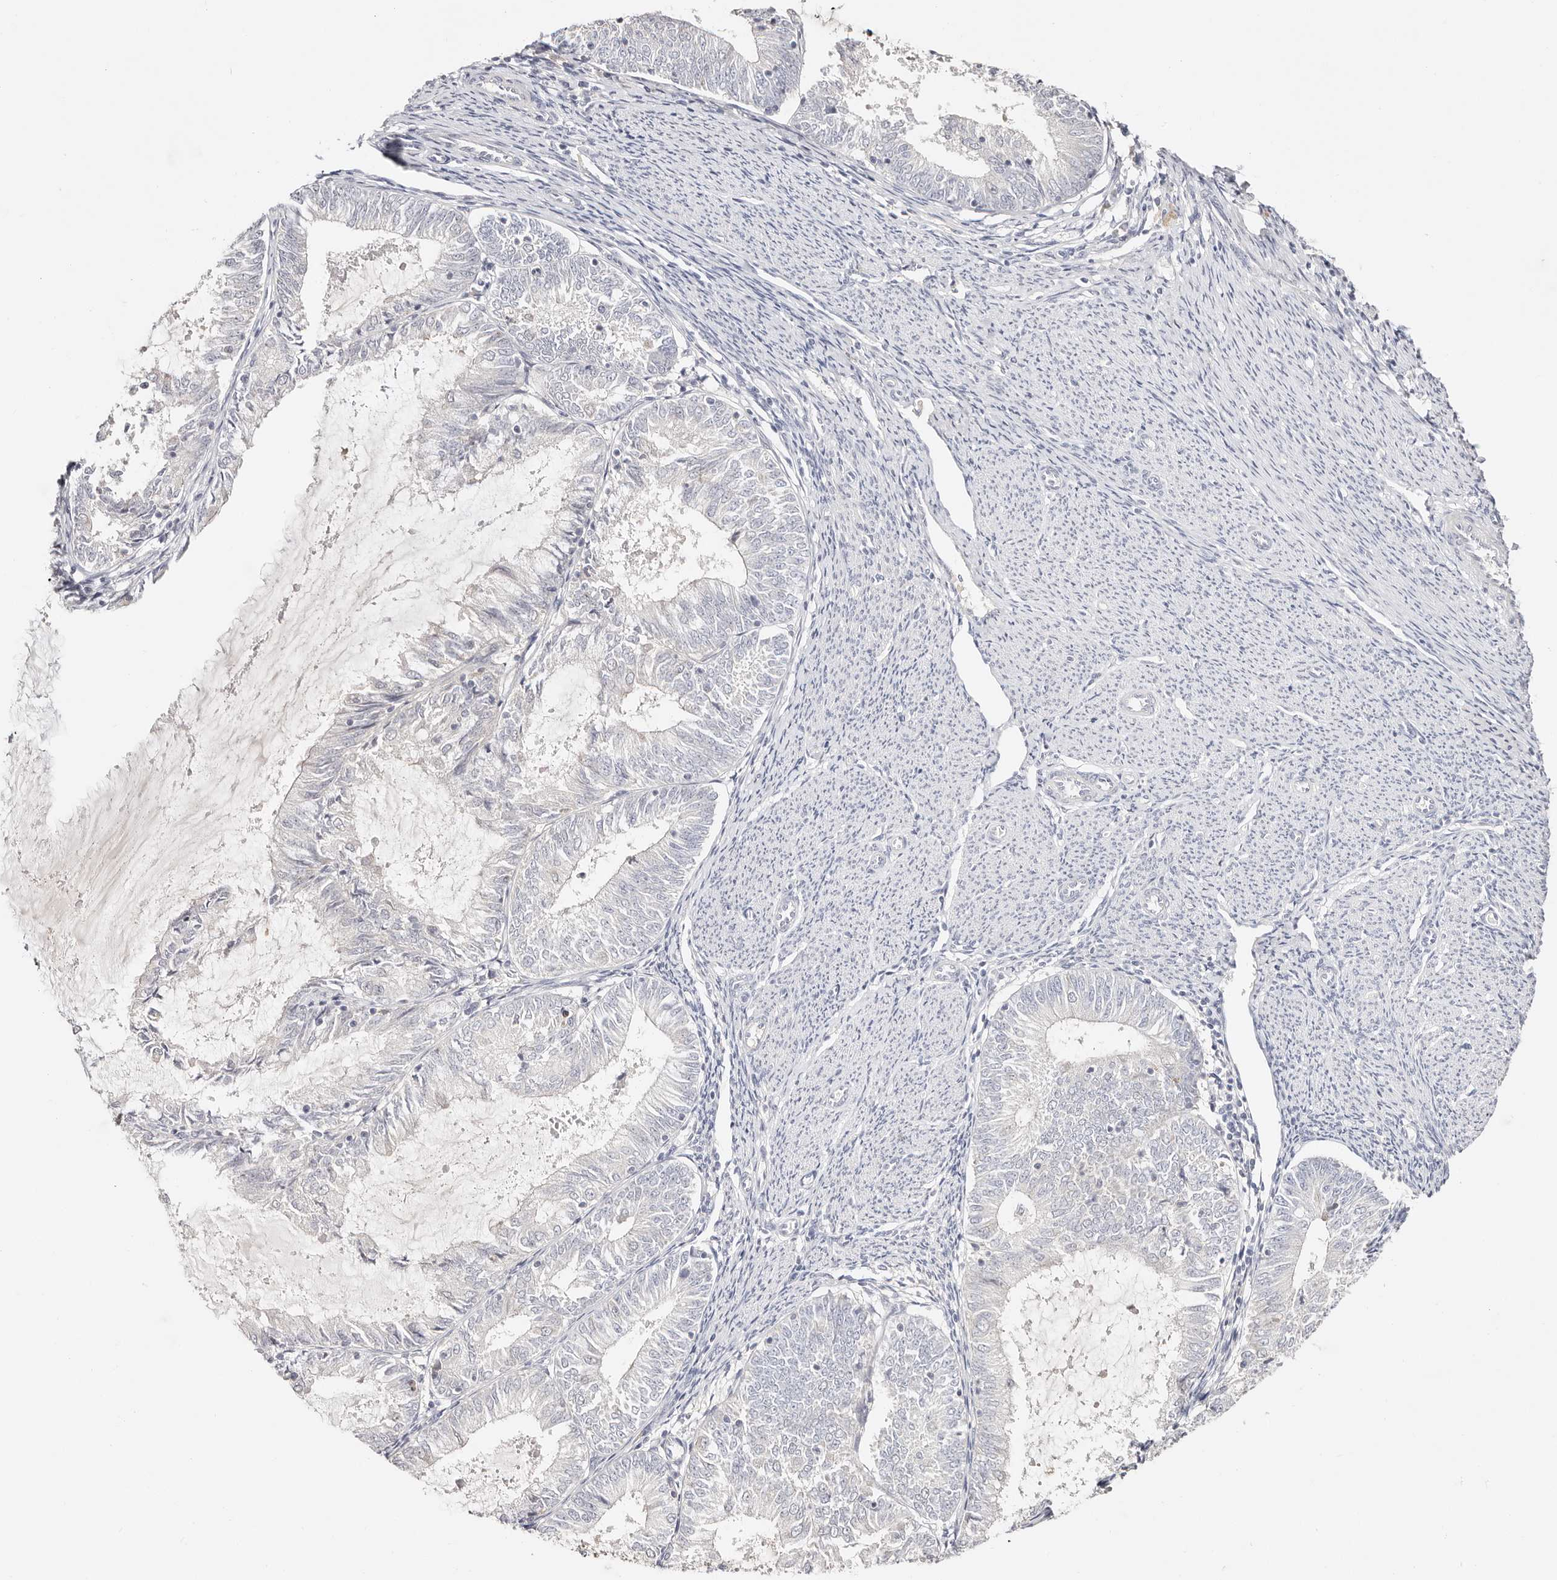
{"staining": {"intensity": "negative", "quantity": "none", "location": "none"}, "tissue": "endometrial cancer", "cell_type": "Tumor cells", "image_type": "cancer", "snomed": [{"axis": "morphology", "description": "Adenocarcinoma, NOS"}, {"axis": "topography", "description": "Endometrium"}], "caption": "Immunohistochemistry (IHC) photomicrograph of neoplastic tissue: endometrial adenocarcinoma stained with DAB reveals no significant protein expression in tumor cells.", "gene": "DNASE1", "patient": {"sex": "female", "age": 57}}